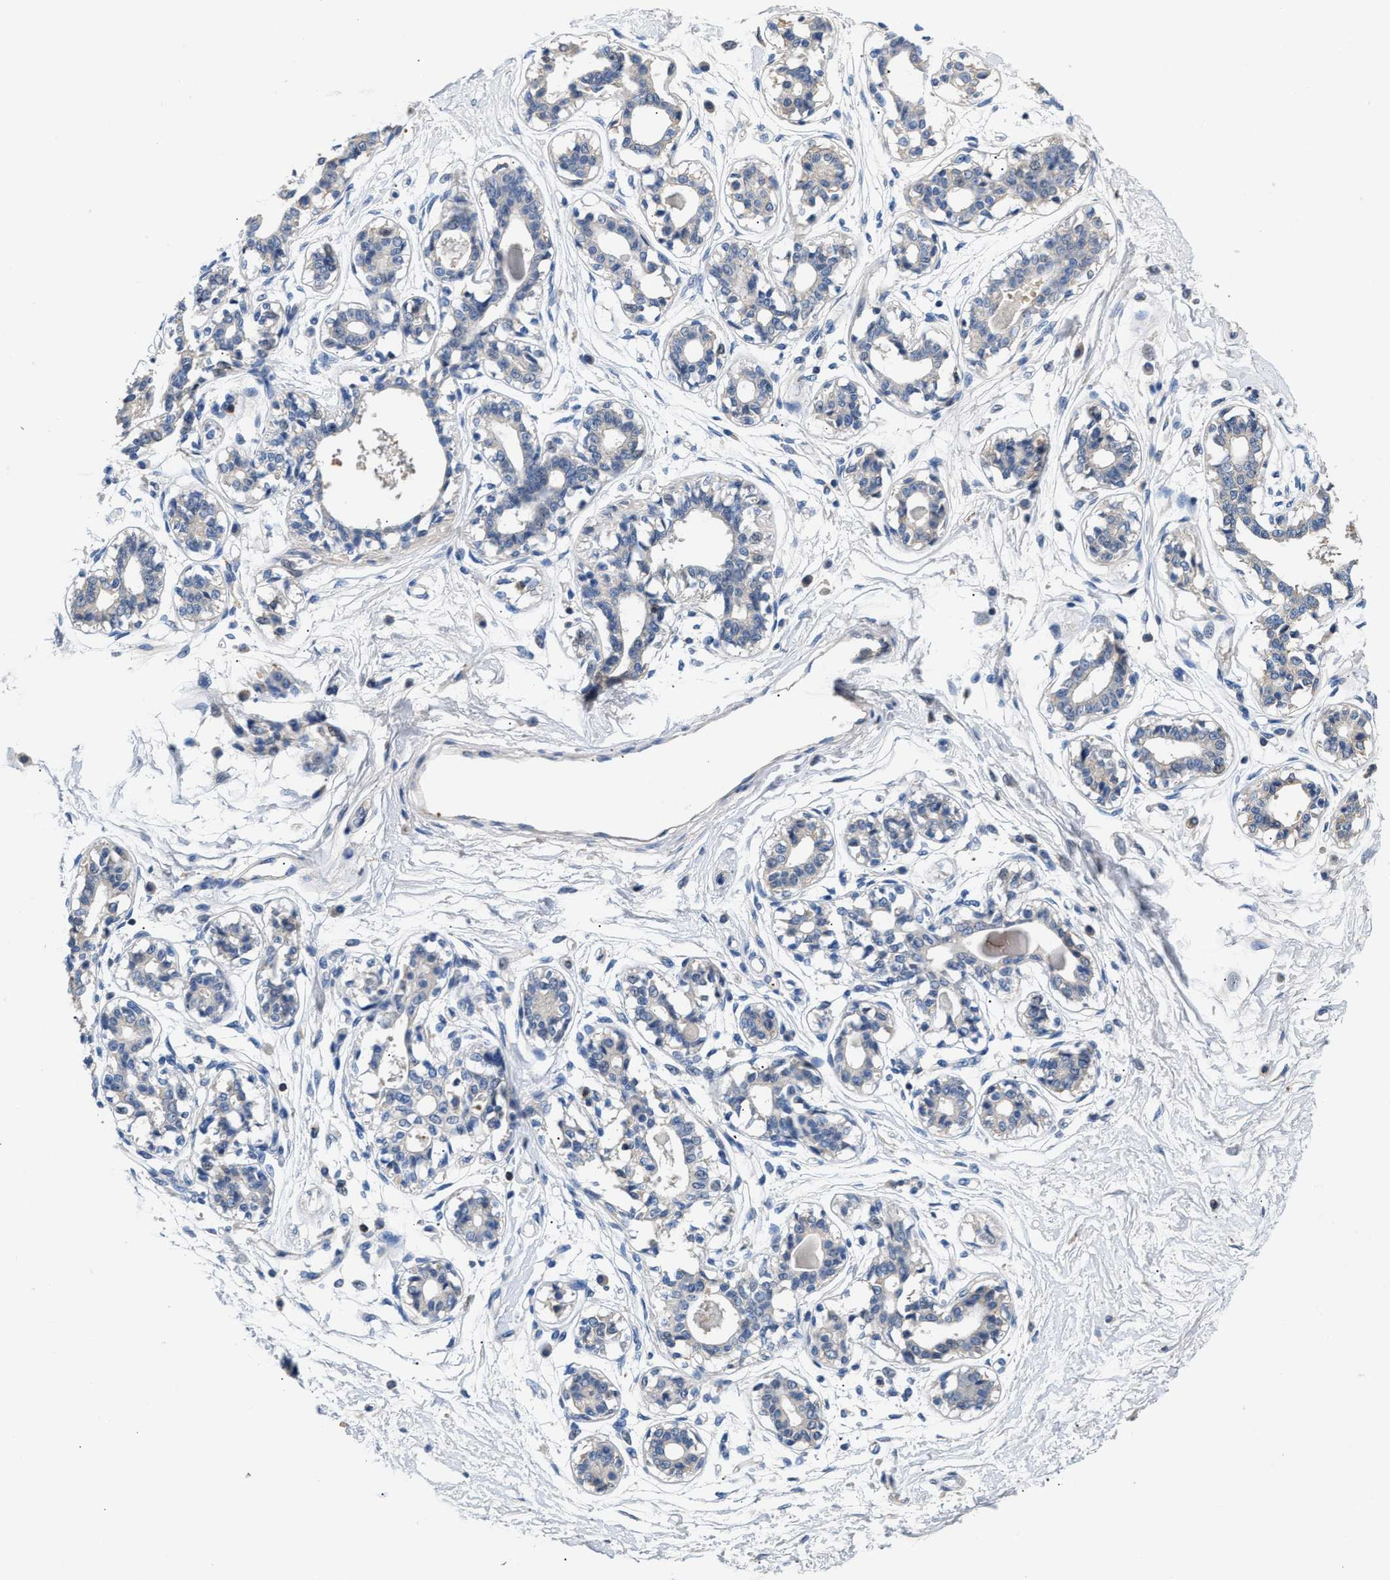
{"staining": {"intensity": "negative", "quantity": "none", "location": "none"}, "tissue": "breast", "cell_type": "Adipocytes", "image_type": "normal", "snomed": [{"axis": "morphology", "description": "Normal tissue, NOS"}, {"axis": "topography", "description": "Breast"}], "caption": "Breast stained for a protein using immunohistochemistry shows no staining adipocytes.", "gene": "CCDC171", "patient": {"sex": "female", "age": 45}}